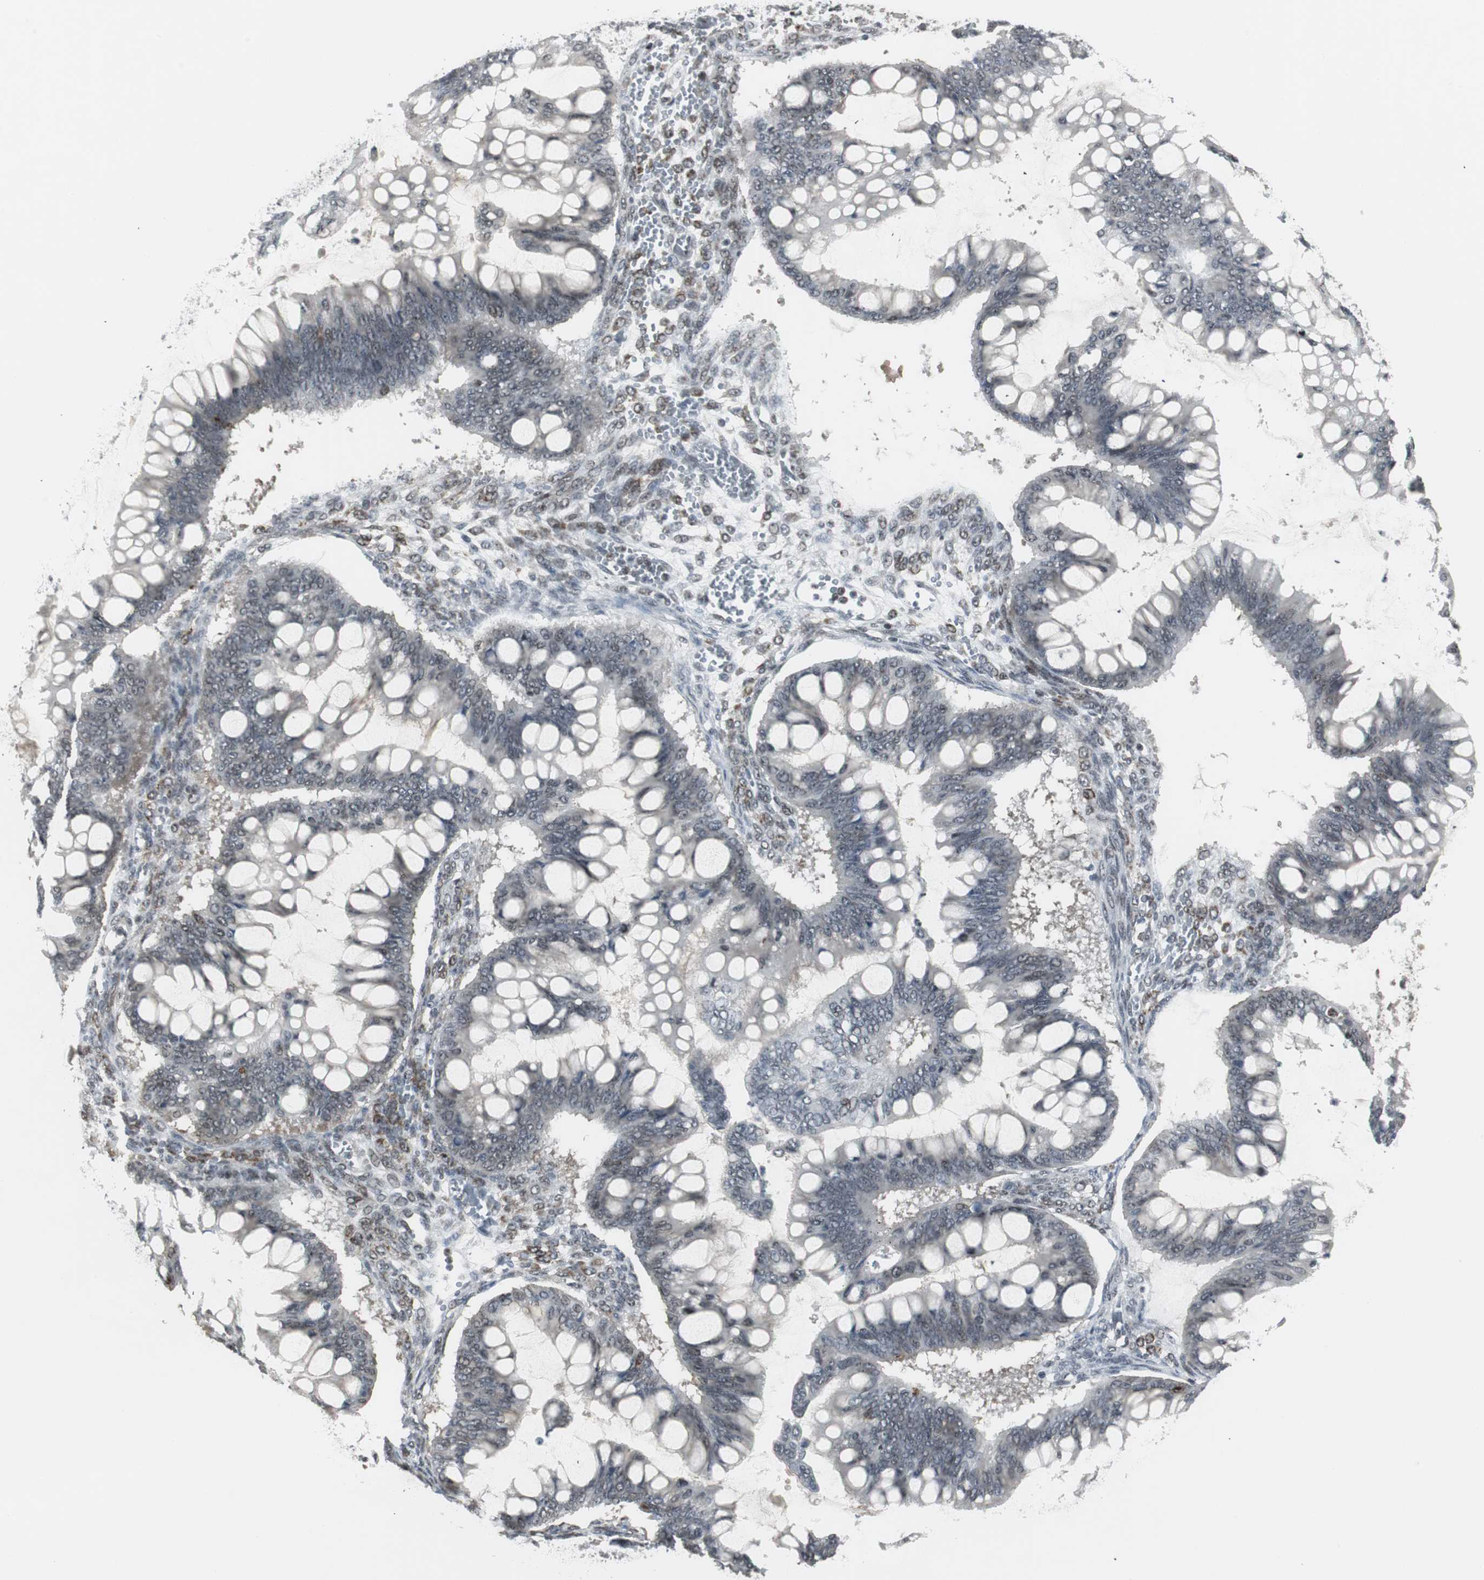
{"staining": {"intensity": "weak", "quantity": "<25%", "location": "cytoplasmic/membranous,nuclear"}, "tissue": "ovarian cancer", "cell_type": "Tumor cells", "image_type": "cancer", "snomed": [{"axis": "morphology", "description": "Cystadenocarcinoma, mucinous, NOS"}, {"axis": "topography", "description": "Ovary"}], "caption": "This is an immunohistochemistry (IHC) photomicrograph of human ovarian mucinous cystadenocarcinoma. There is no positivity in tumor cells.", "gene": "MPG", "patient": {"sex": "female", "age": 73}}